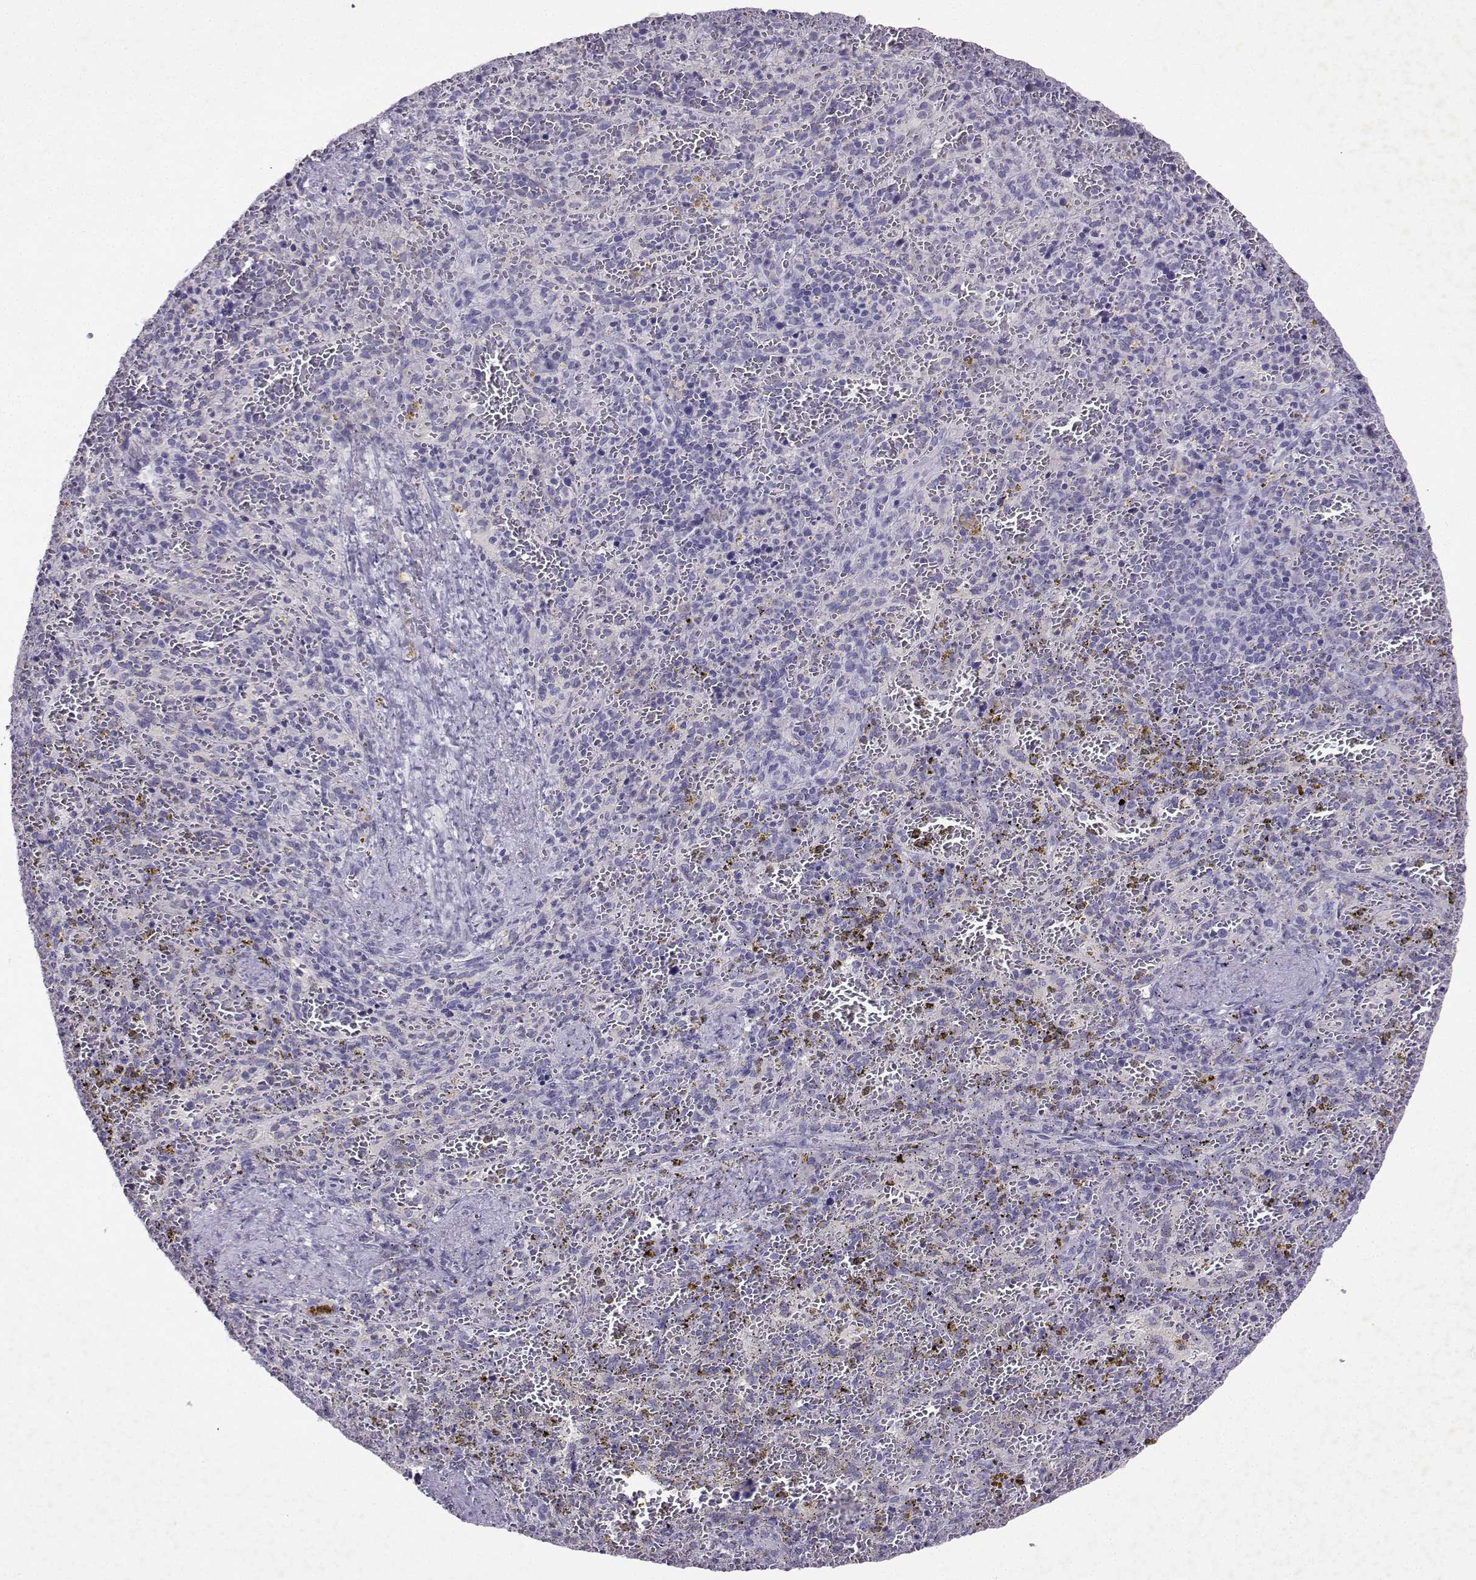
{"staining": {"intensity": "negative", "quantity": "none", "location": "none"}, "tissue": "spleen", "cell_type": "Cells in red pulp", "image_type": "normal", "snomed": [{"axis": "morphology", "description": "Normal tissue, NOS"}, {"axis": "topography", "description": "Spleen"}], "caption": "A high-resolution photomicrograph shows IHC staining of unremarkable spleen, which demonstrates no significant expression in cells in red pulp. The staining is performed using DAB (3,3'-diaminobenzidine) brown chromogen with nuclei counter-stained in using hematoxylin.", "gene": "GRIK4", "patient": {"sex": "female", "age": 50}}